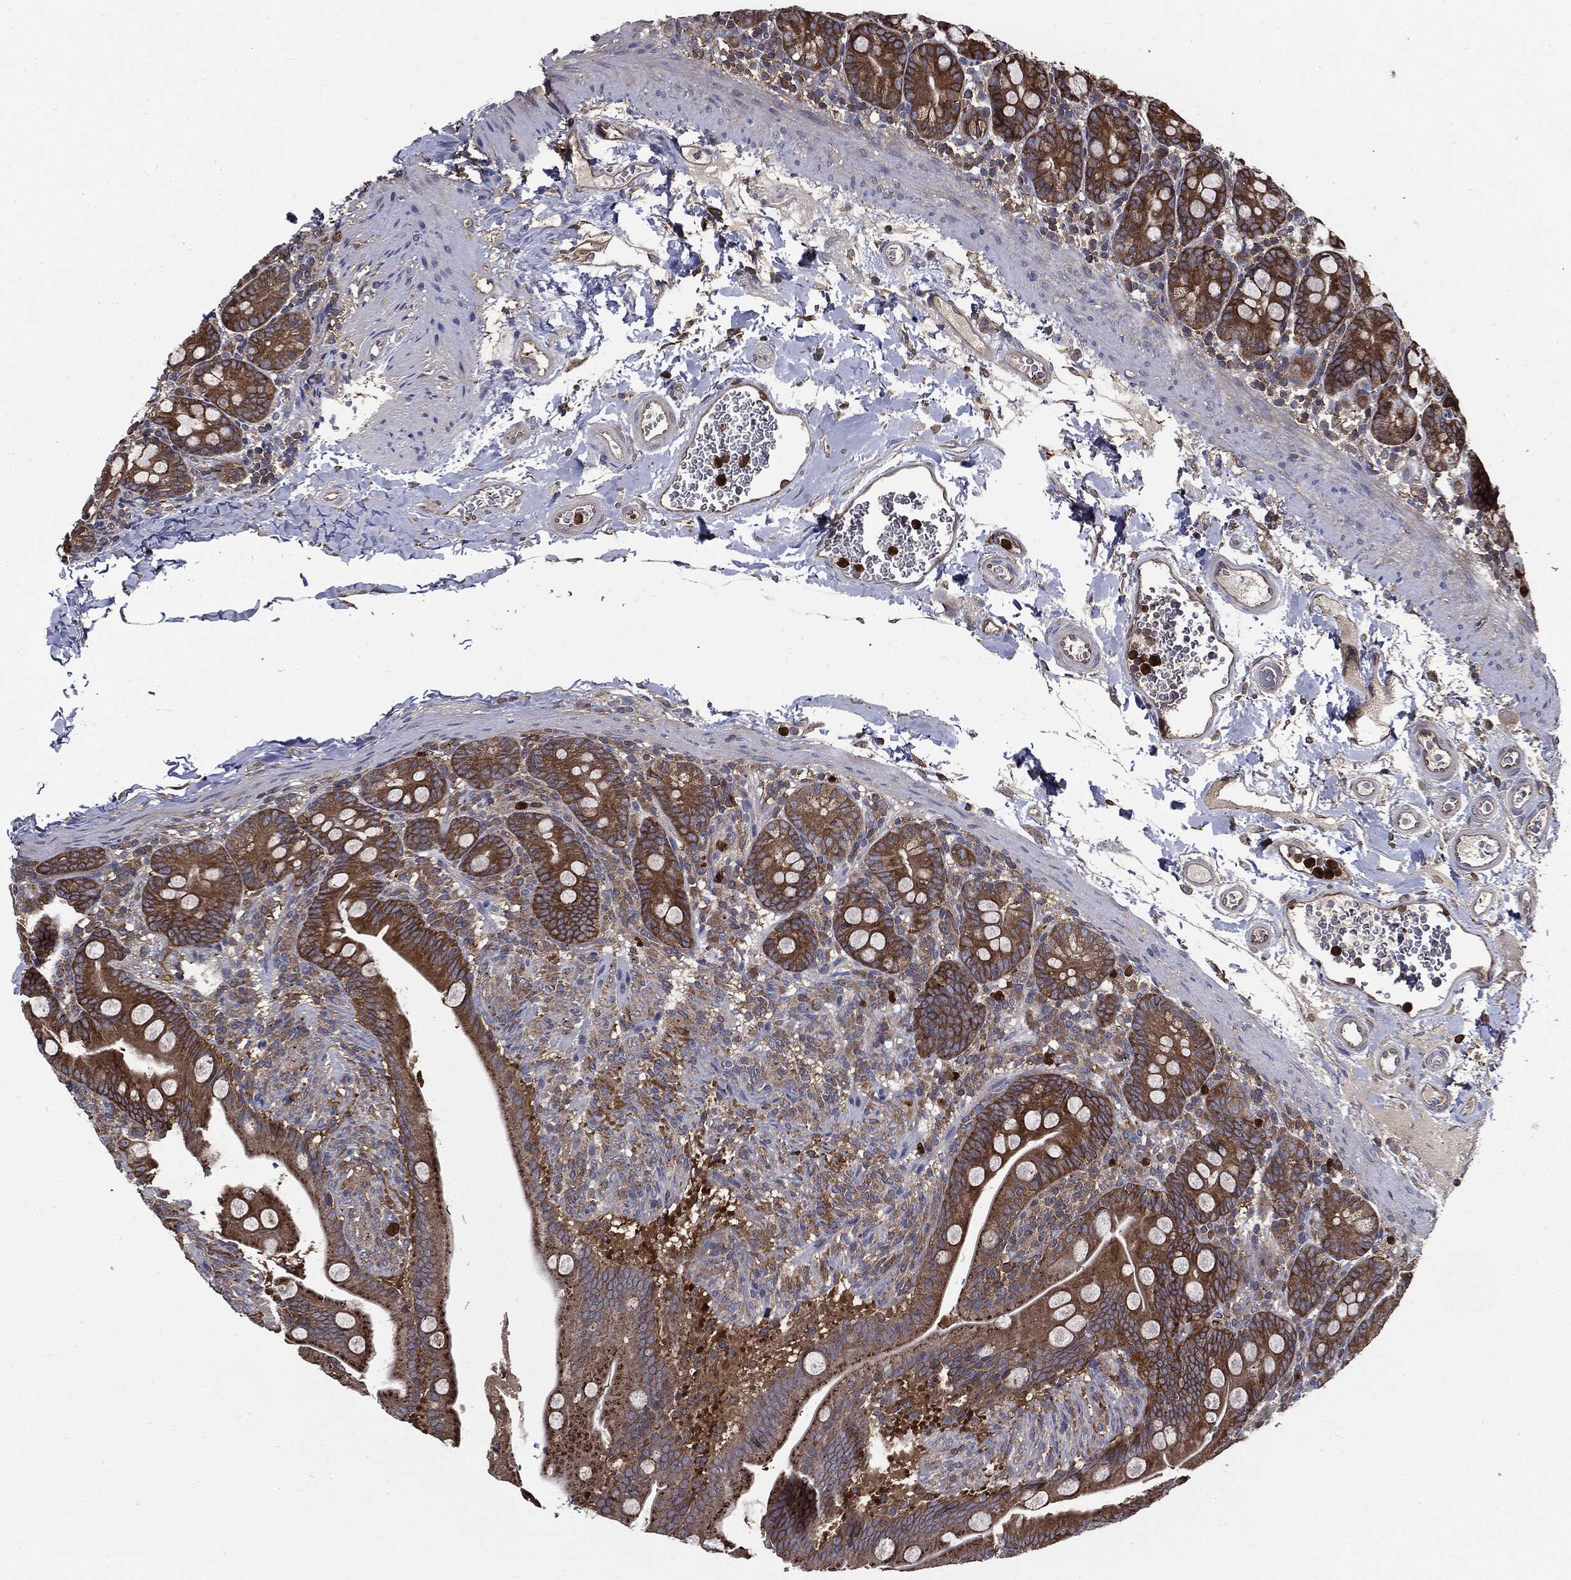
{"staining": {"intensity": "strong", "quantity": ">75%", "location": "cytoplasmic/membranous"}, "tissue": "small intestine", "cell_type": "Glandular cells", "image_type": "normal", "snomed": [{"axis": "morphology", "description": "Normal tissue, NOS"}, {"axis": "topography", "description": "Small intestine"}], "caption": "Brown immunohistochemical staining in benign small intestine shows strong cytoplasmic/membranous expression in approximately >75% of glandular cells.", "gene": "PDCD6IP", "patient": {"sex": "female", "age": 44}}